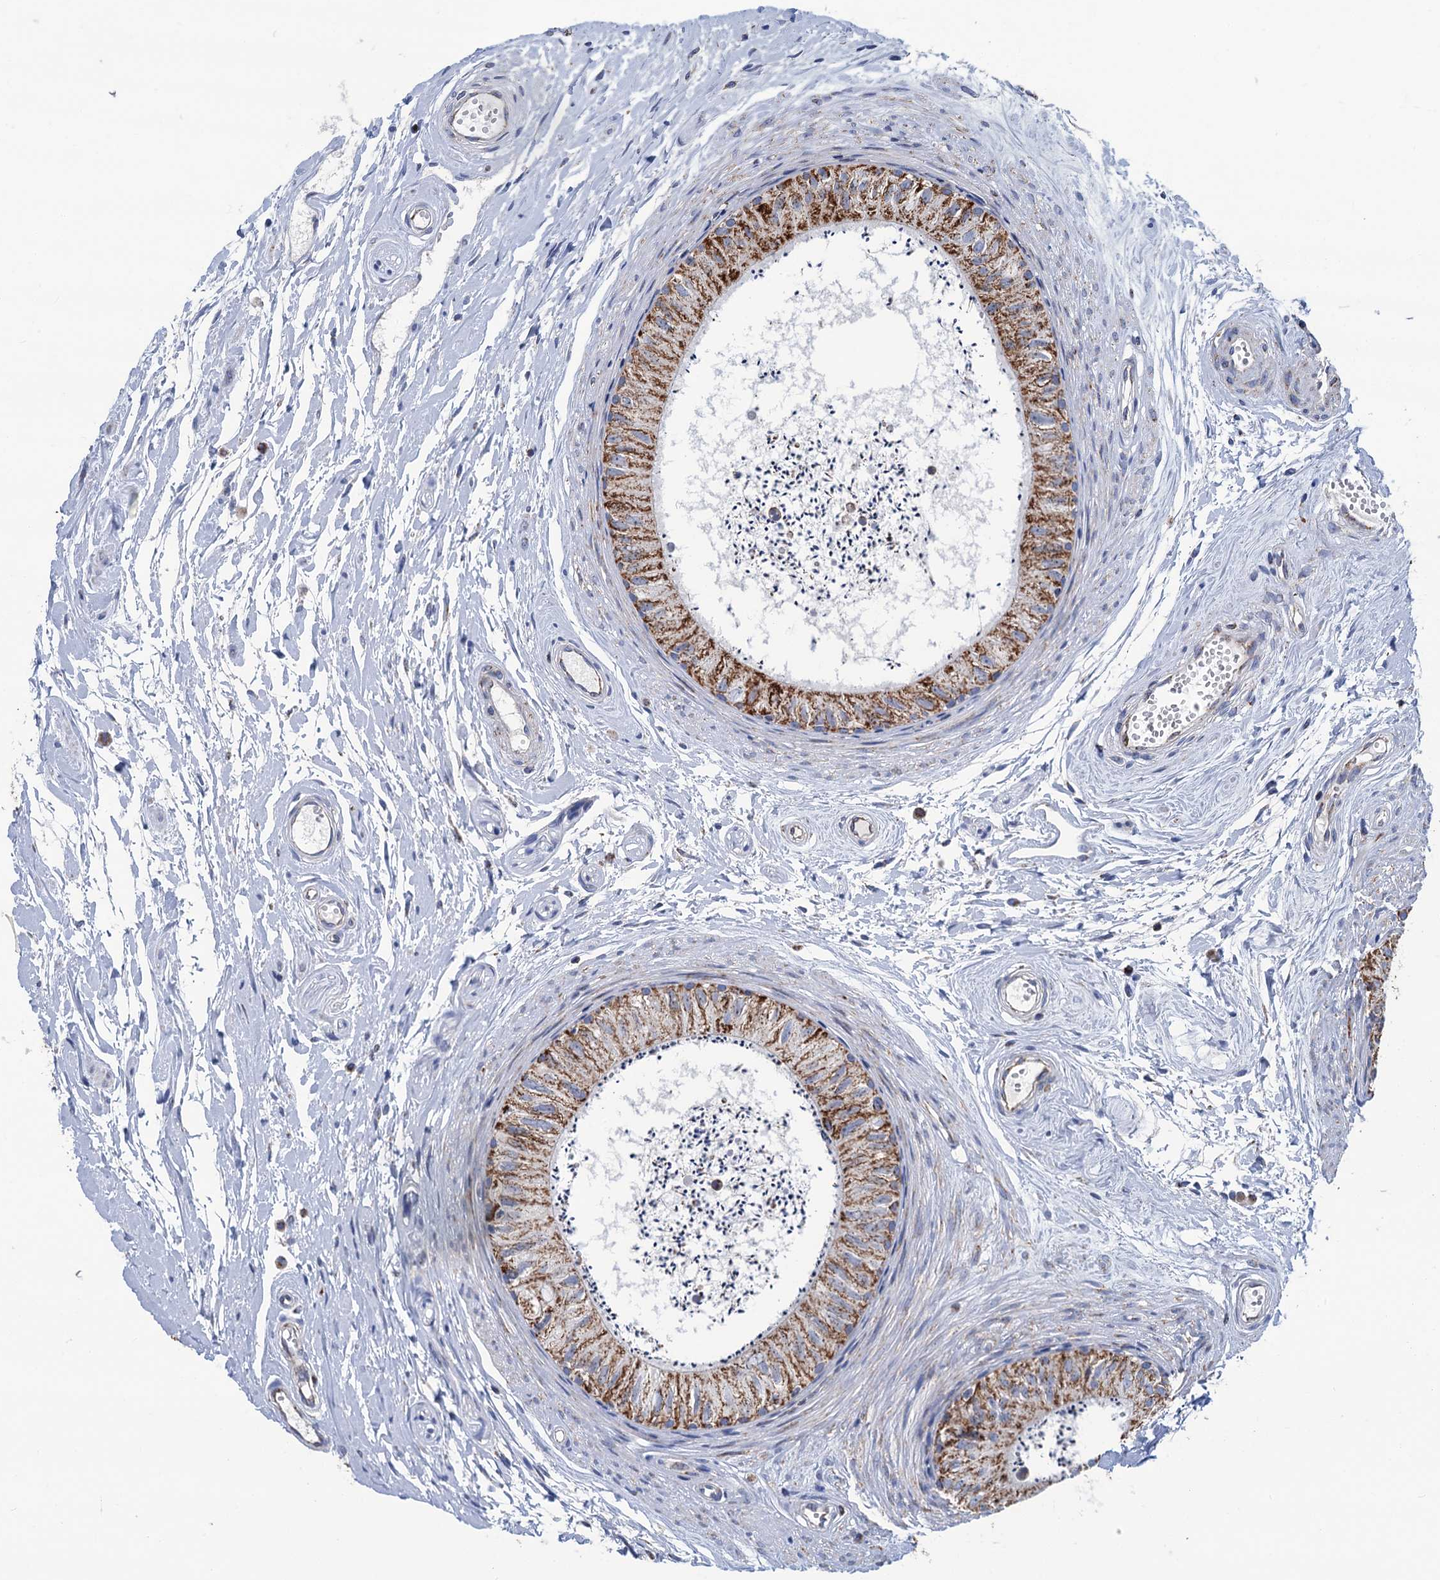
{"staining": {"intensity": "strong", "quantity": ">75%", "location": "cytoplasmic/membranous"}, "tissue": "epididymis", "cell_type": "Glandular cells", "image_type": "normal", "snomed": [{"axis": "morphology", "description": "Normal tissue, NOS"}, {"axis": "topography", "description": "Epididymis"}], "caption": "Protein staining shows strong cytoplasmic/membranous positivity in about >75% of glandular cells in unremarkable epididymis. The staining is performed using DAB (3,3'-diaminobenzidine) brown chromogen to label protein expression. The nuclei are counter-stained blue using hematoxylin.", "gene": "IVD", "patient": {"sex": "male", "age": 56}}